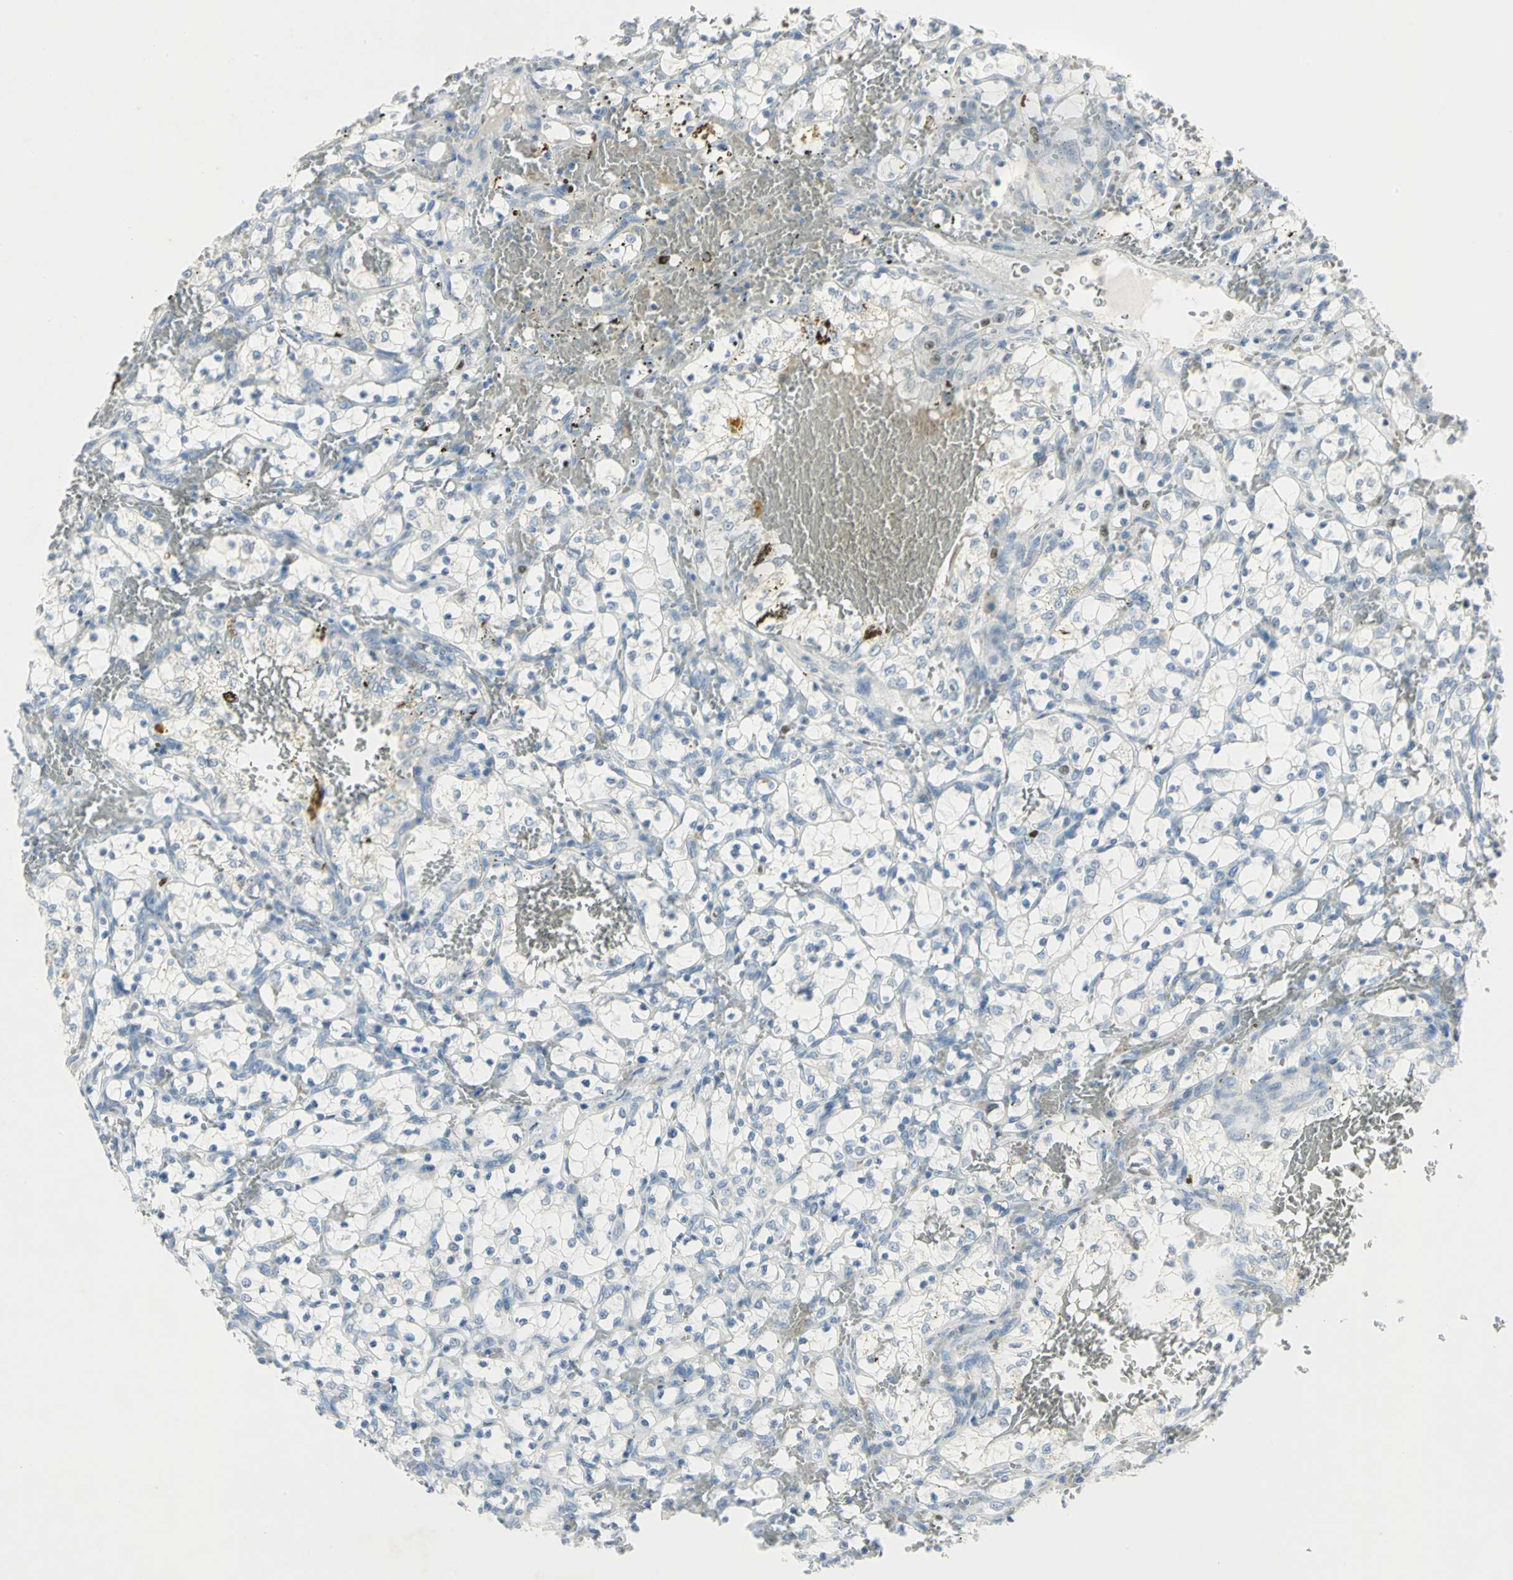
{"staining": {"intensity": "negative", "quantity": "none", "location": "none"}, "tissue": "renal cancer", "cell_type": "Tumor cells", "image_type": "cancer", "snomed": [{"axis": "morphology", "description": "Adenocarcinoma, NOS"}, {"axis": "topography", "description": "Kidney"}], "caption": "Histopathology image shows no protein expression in tumor cells of renal cancer tissue.", "gene": "BCL6", "patient": {"sex": "female", "age": 69}}